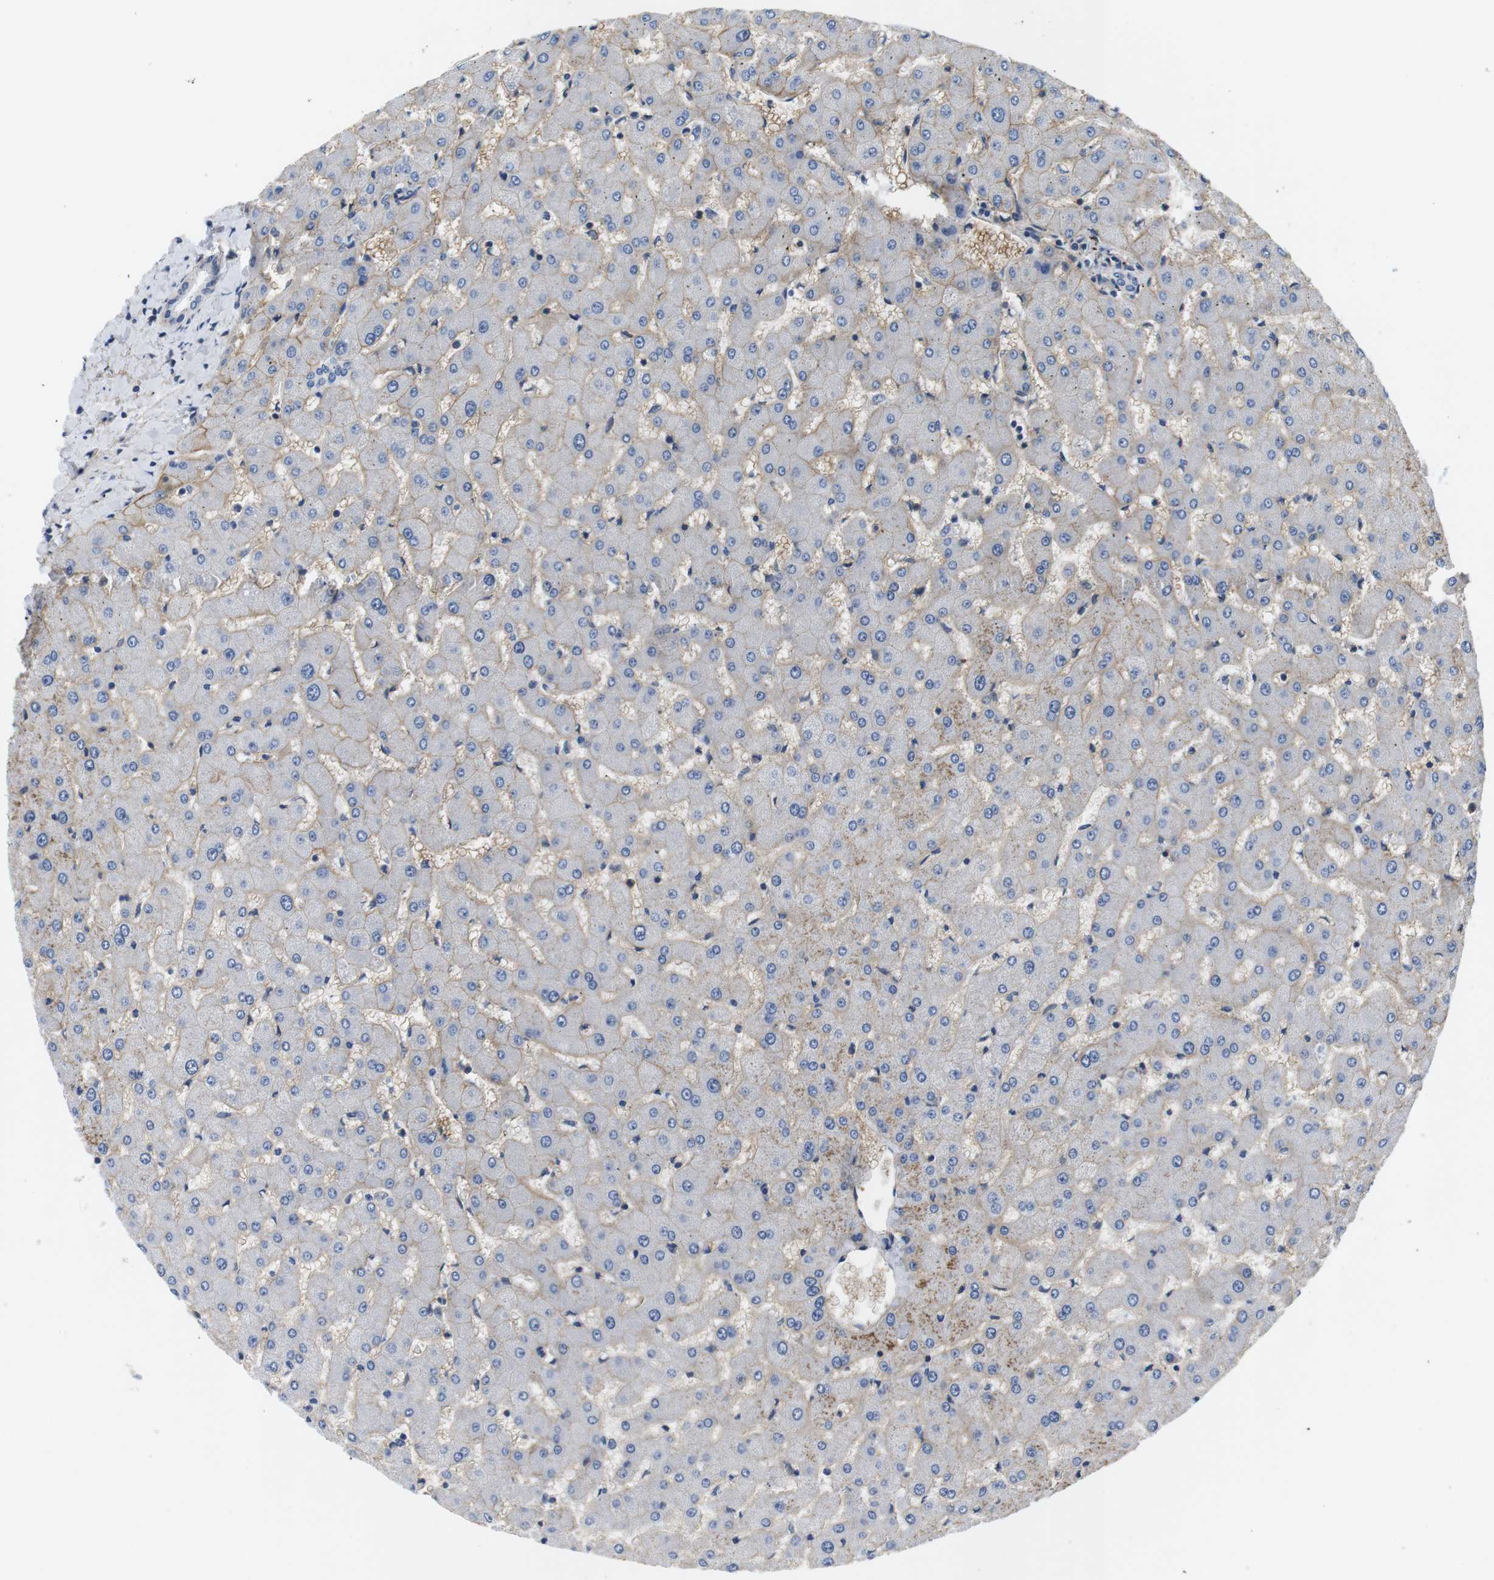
{"staining": {"intensity": "negative", "quantity": "none", "location": "none"}, "tissue": "liver", "cell_type": "Cholangiocytes", "image_type": "normal", "snomed": [{"axis": "morphology", "description": "Normal tissue, NOS"}, {"axis": "topography", "description": "Liver"}], "caption": "A histopathology image of liver stained for a protein exhibits no brown staining in cholangiocytes. (DAB IHC visualized using brightfield microscopy, high magnification).", "gene": "SLC30A1", "patient": {"sex": "female", "age": 63}}